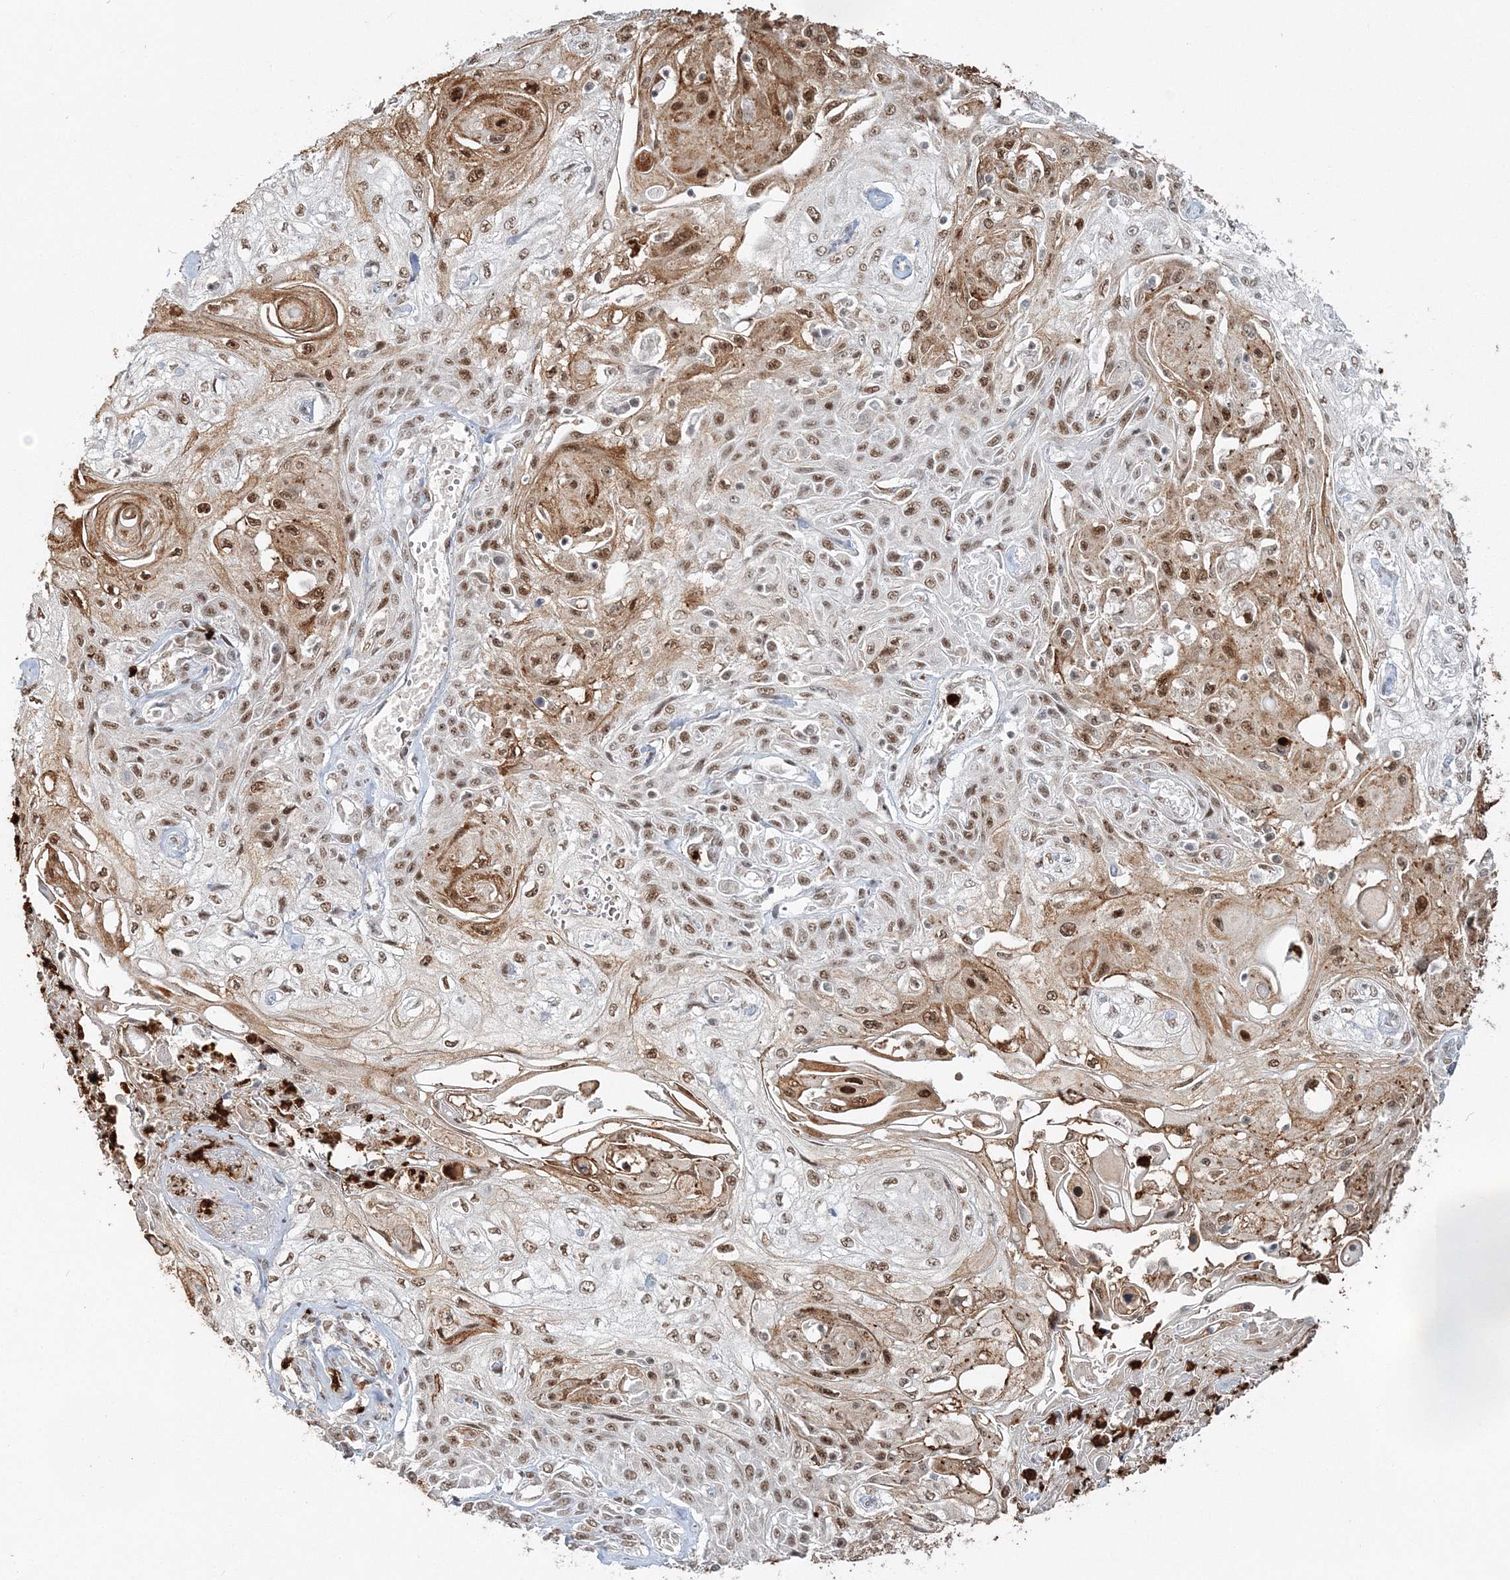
{"staining": {"intensity": "moderate", "quantity": ">75%", "location": "cytoplasmic/membranous,nuclear"}, "tissue": "skin cancer", "cell_type": "Tumor cells", "image_type": "cancer", "snomed": [{"axis": "morphology", "description": "Squamous cell carcinoma, NOS"}, {"axis": "morphology", "description": "Squamous cell carcinoma, metastatic, NOS"}, {"axis": "topography", "description": "Skin"}, {"axis": "topography", "description": "Lymph node"}], "caption": "This is a histology image of immunohistochemistry staining of skin cancer, which shows moderate staining in the cytoplasmic/membranous and nuclear of tumor cells.", "gene": "QRICH1", "patient": {"sex": "male", "age": 75}}